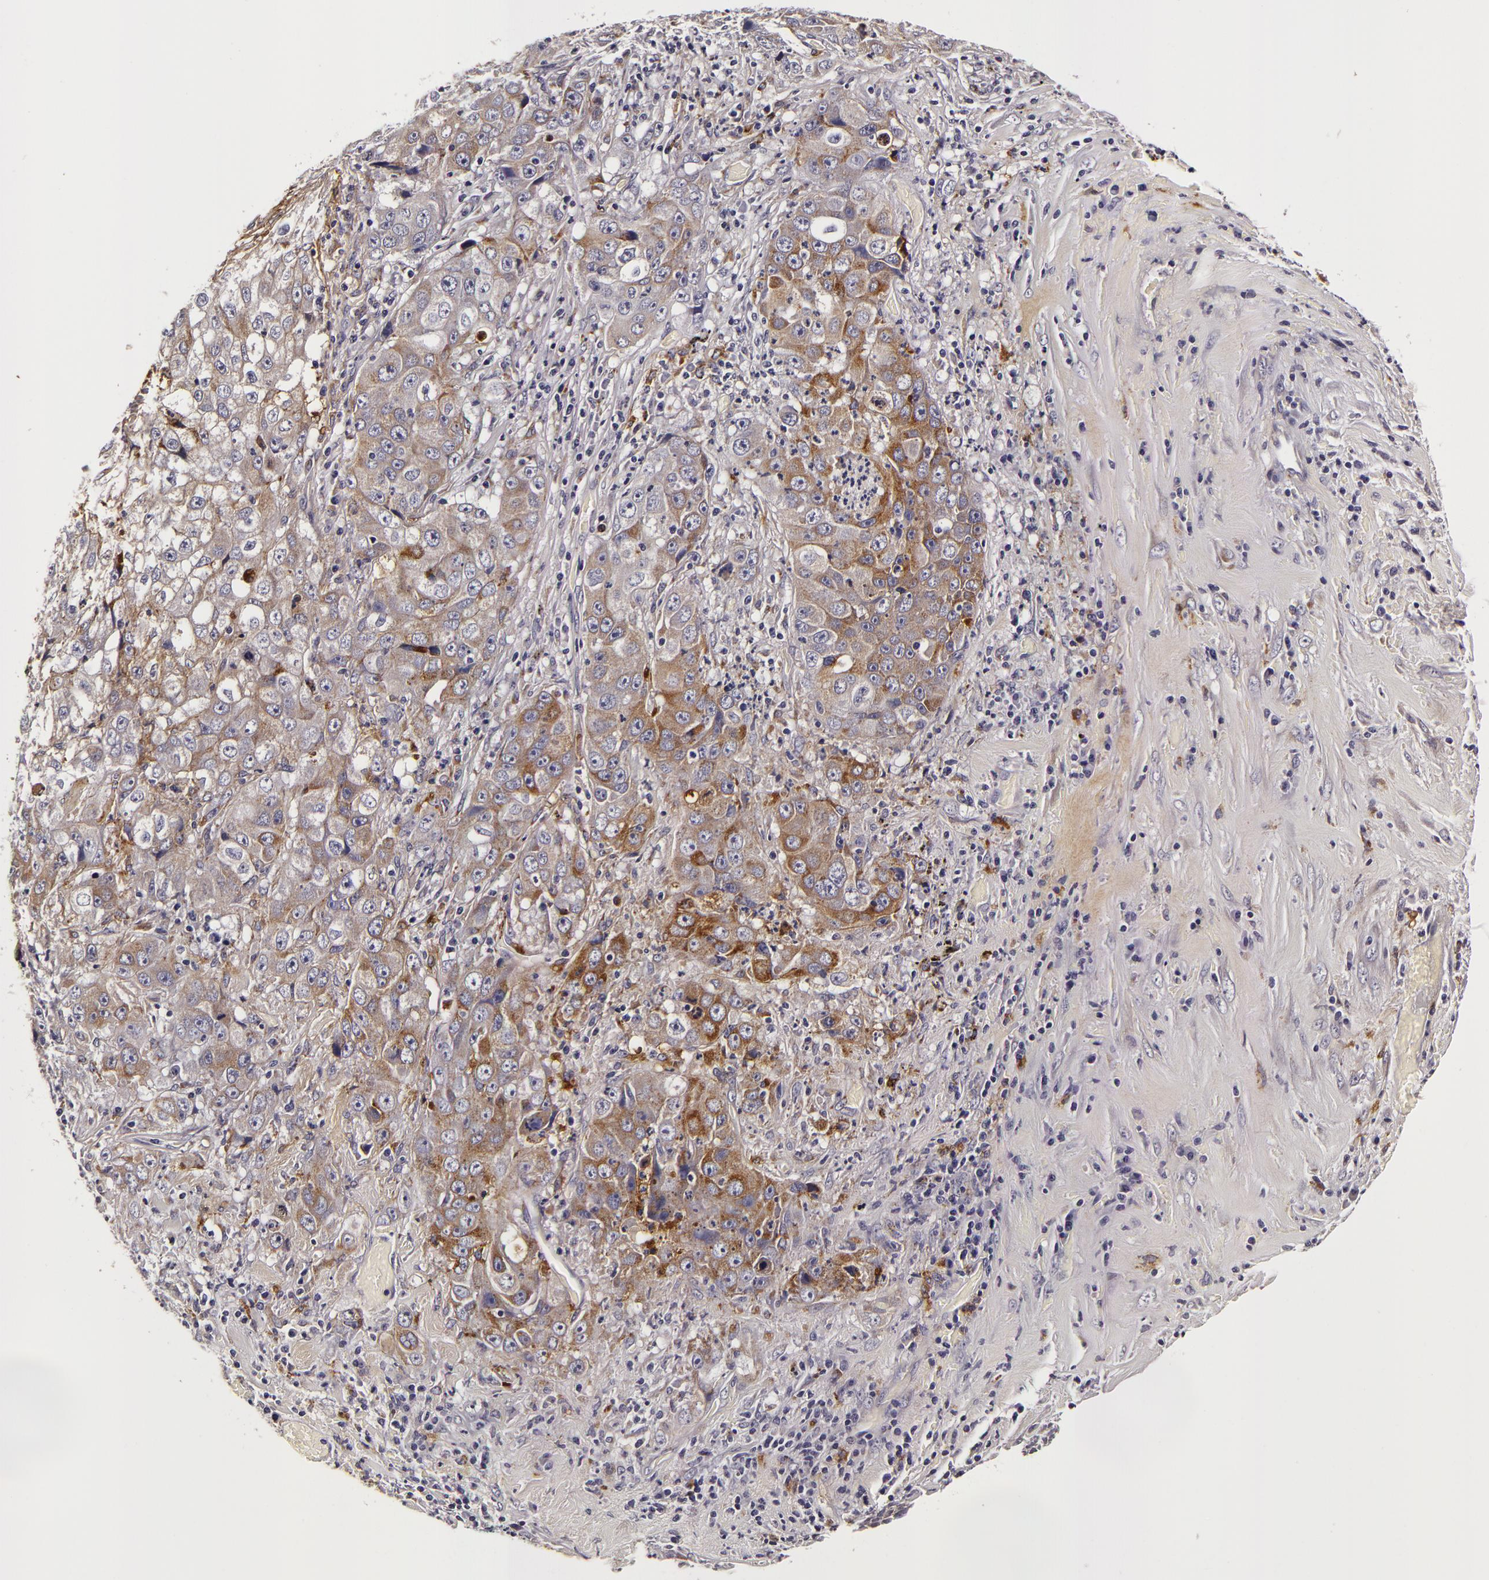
{"staining": {"intensity": "weak", "quantity": "<25%", "location": "cytoplasmic/membranous"}, "tissue": "lung cancer", "cell_type": "Tumor cells", "image_type": "cancer", "snomed": [{"axis": "morphology", "description": "Squamous cell carcinoma, NOS"}, {"axis": "topography", "description": "Lung"}], "caption": "Tumor cells are negative for brown protein staining in lung cancer.", "gene": "LGALS3BP", "patient": {"sex": "male", "age": 64}}